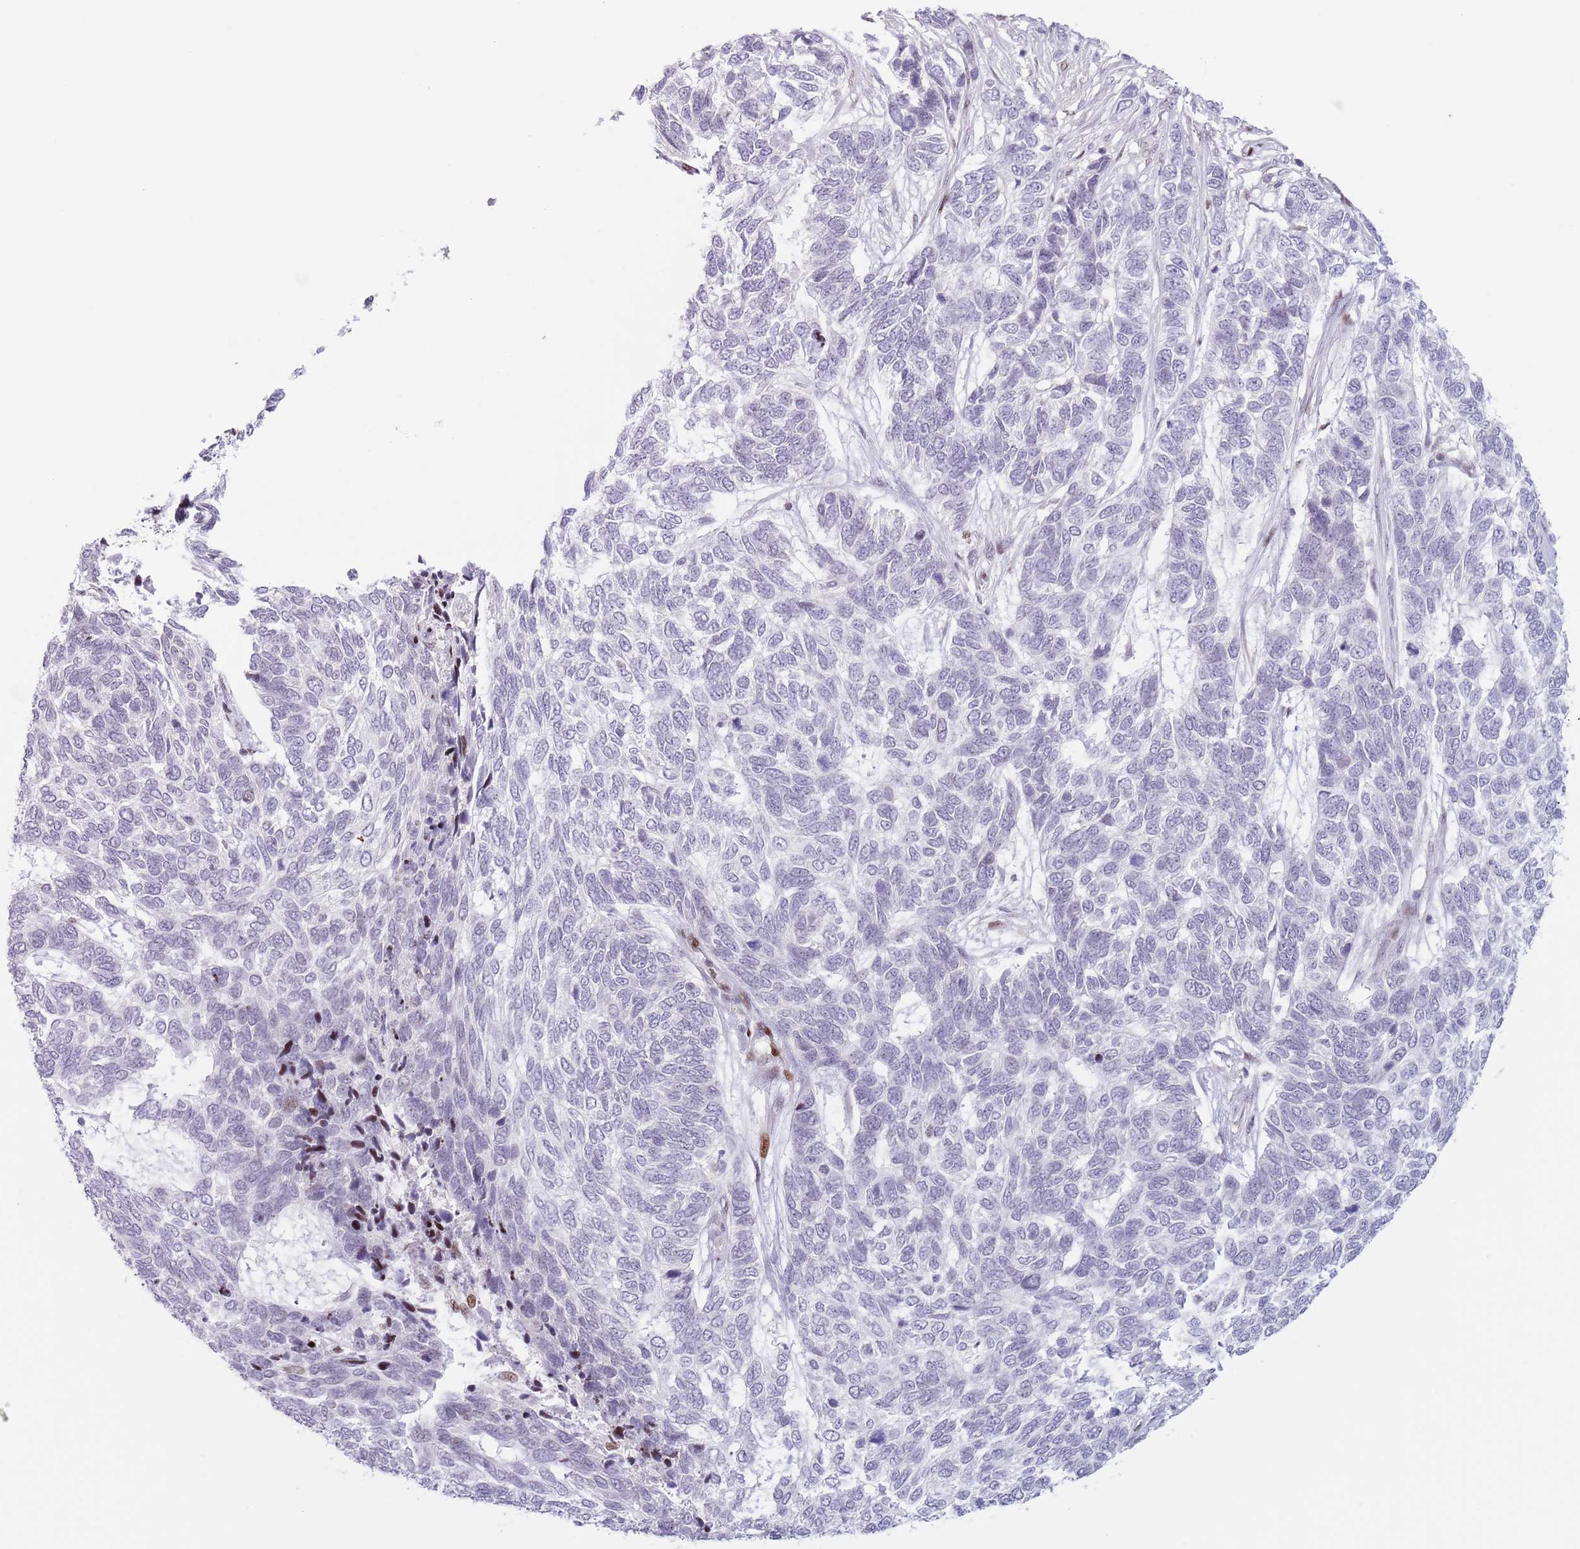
{"staining": {"intensity": "negative", "quantity": "none", "location": "none"}, "tissue": "skin cancer", "cell_type": "Tumor cells", "image_type": "cancer", "snomed": [{"axis": "morphology", "description": "Basal cell carcinoma"}, {"axis": "topography", "description": "Skin"}], "caption": "An image of basal cell carcinoma (skin) stained for a protein shows no brown staining in tumor cells. (DAB (3,3'-diaminobenzidine) immunohistochemistry (IHC), high magnification).", "gene": "MFSD10", "patient": {"sex": "female", "age": 65}}